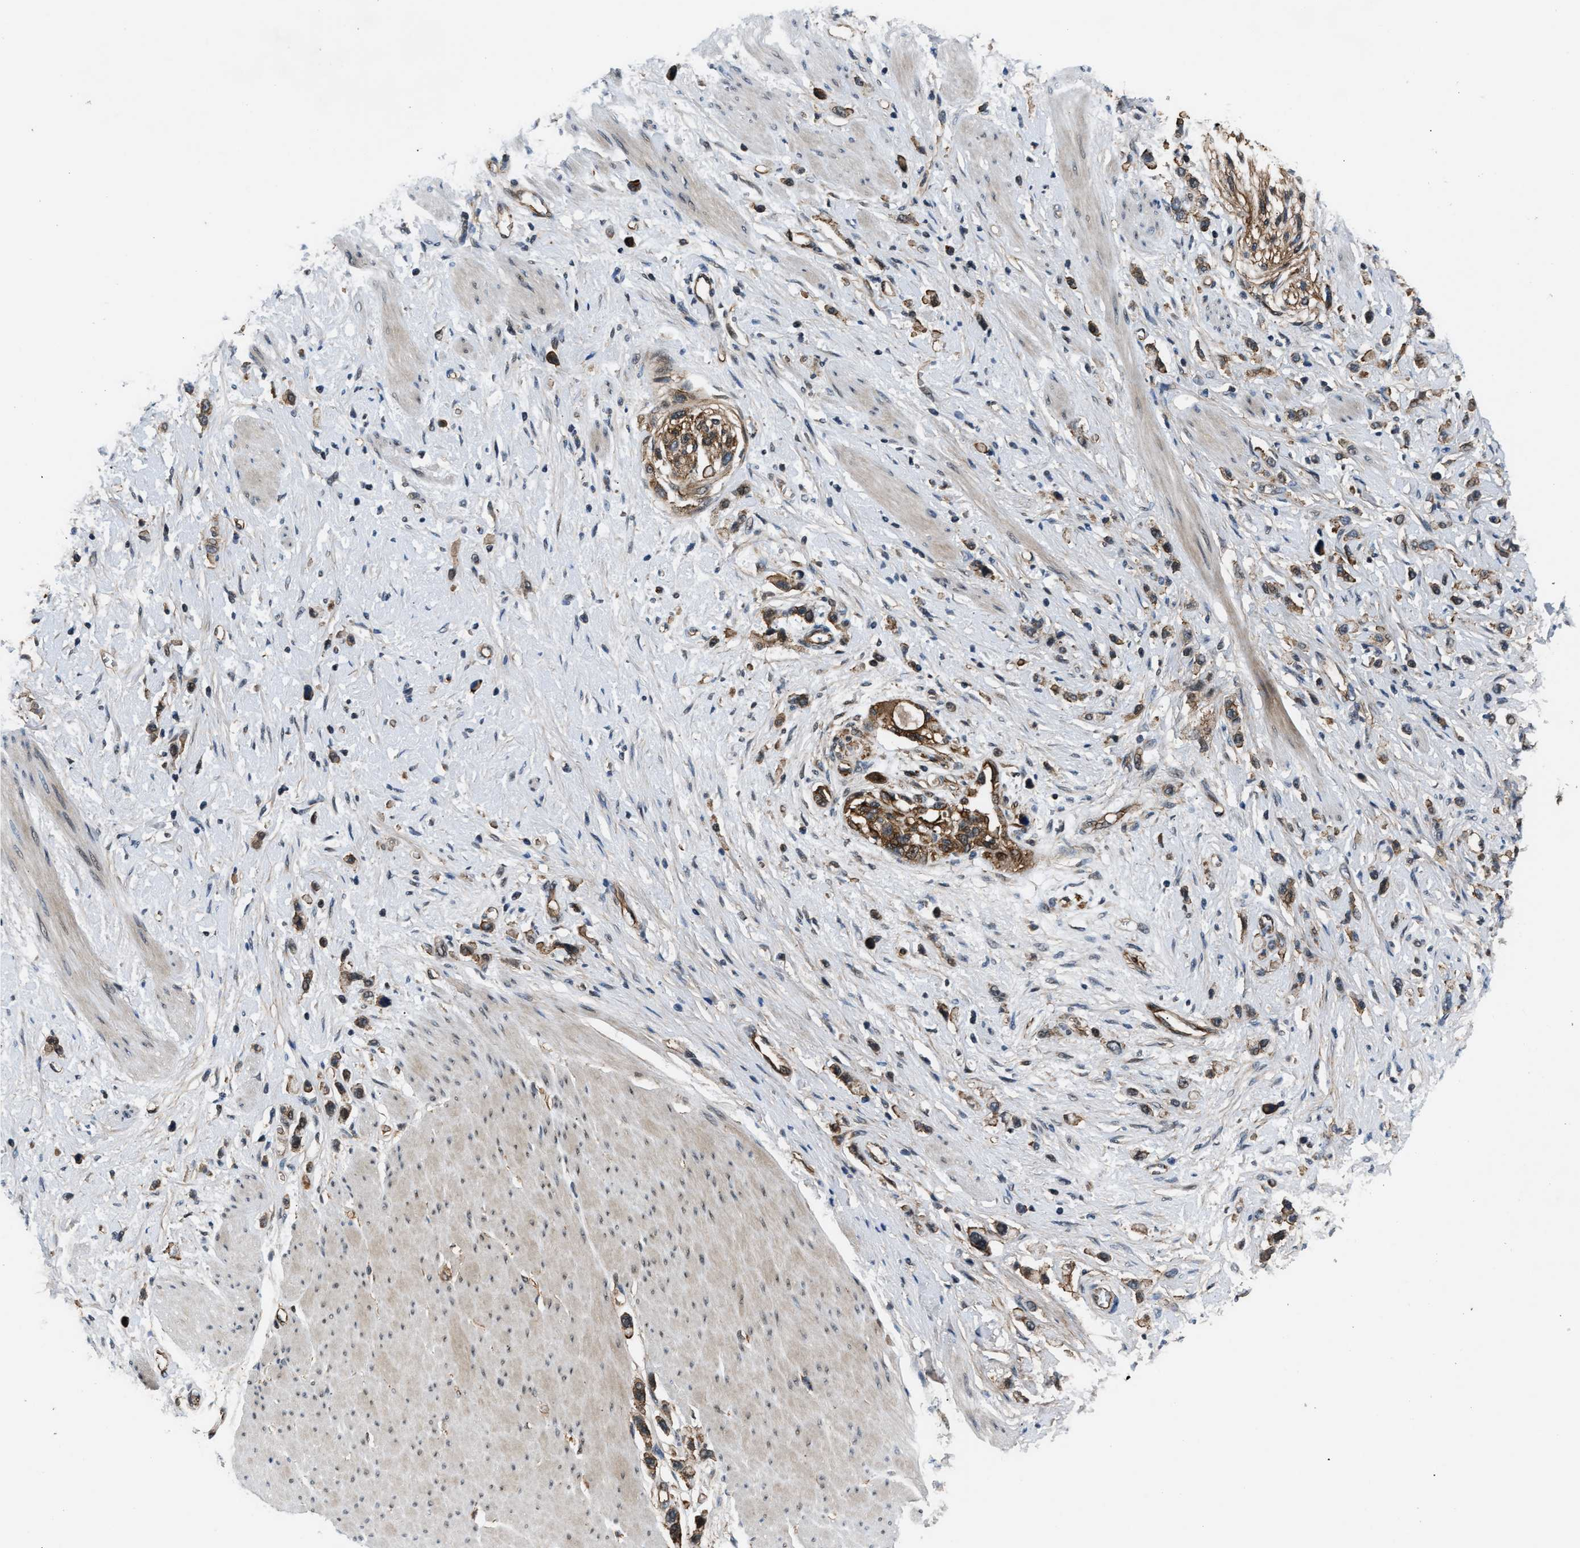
{"staining": {"intensity": "moderate", "quantity": ">75%", "location": "cytoplasmic/membranous"}, "tissue": "stomach cancer", "cell_type": "Tumor cells", "image_type": "cancer", "snomed": [{"axis": "morphology", "description": "Adenocarcinoma, NOS"}, {"axis": "topography", "description": "Stomach"}], "caption": "About >75% of tumor cells in human stomach cancer show moderate cytoplasmic/membranous protein positivity as visualized by brown immunohistochemical staining.", "gene": "COPS2", "patient": {"sex": "female", "age": 65}}